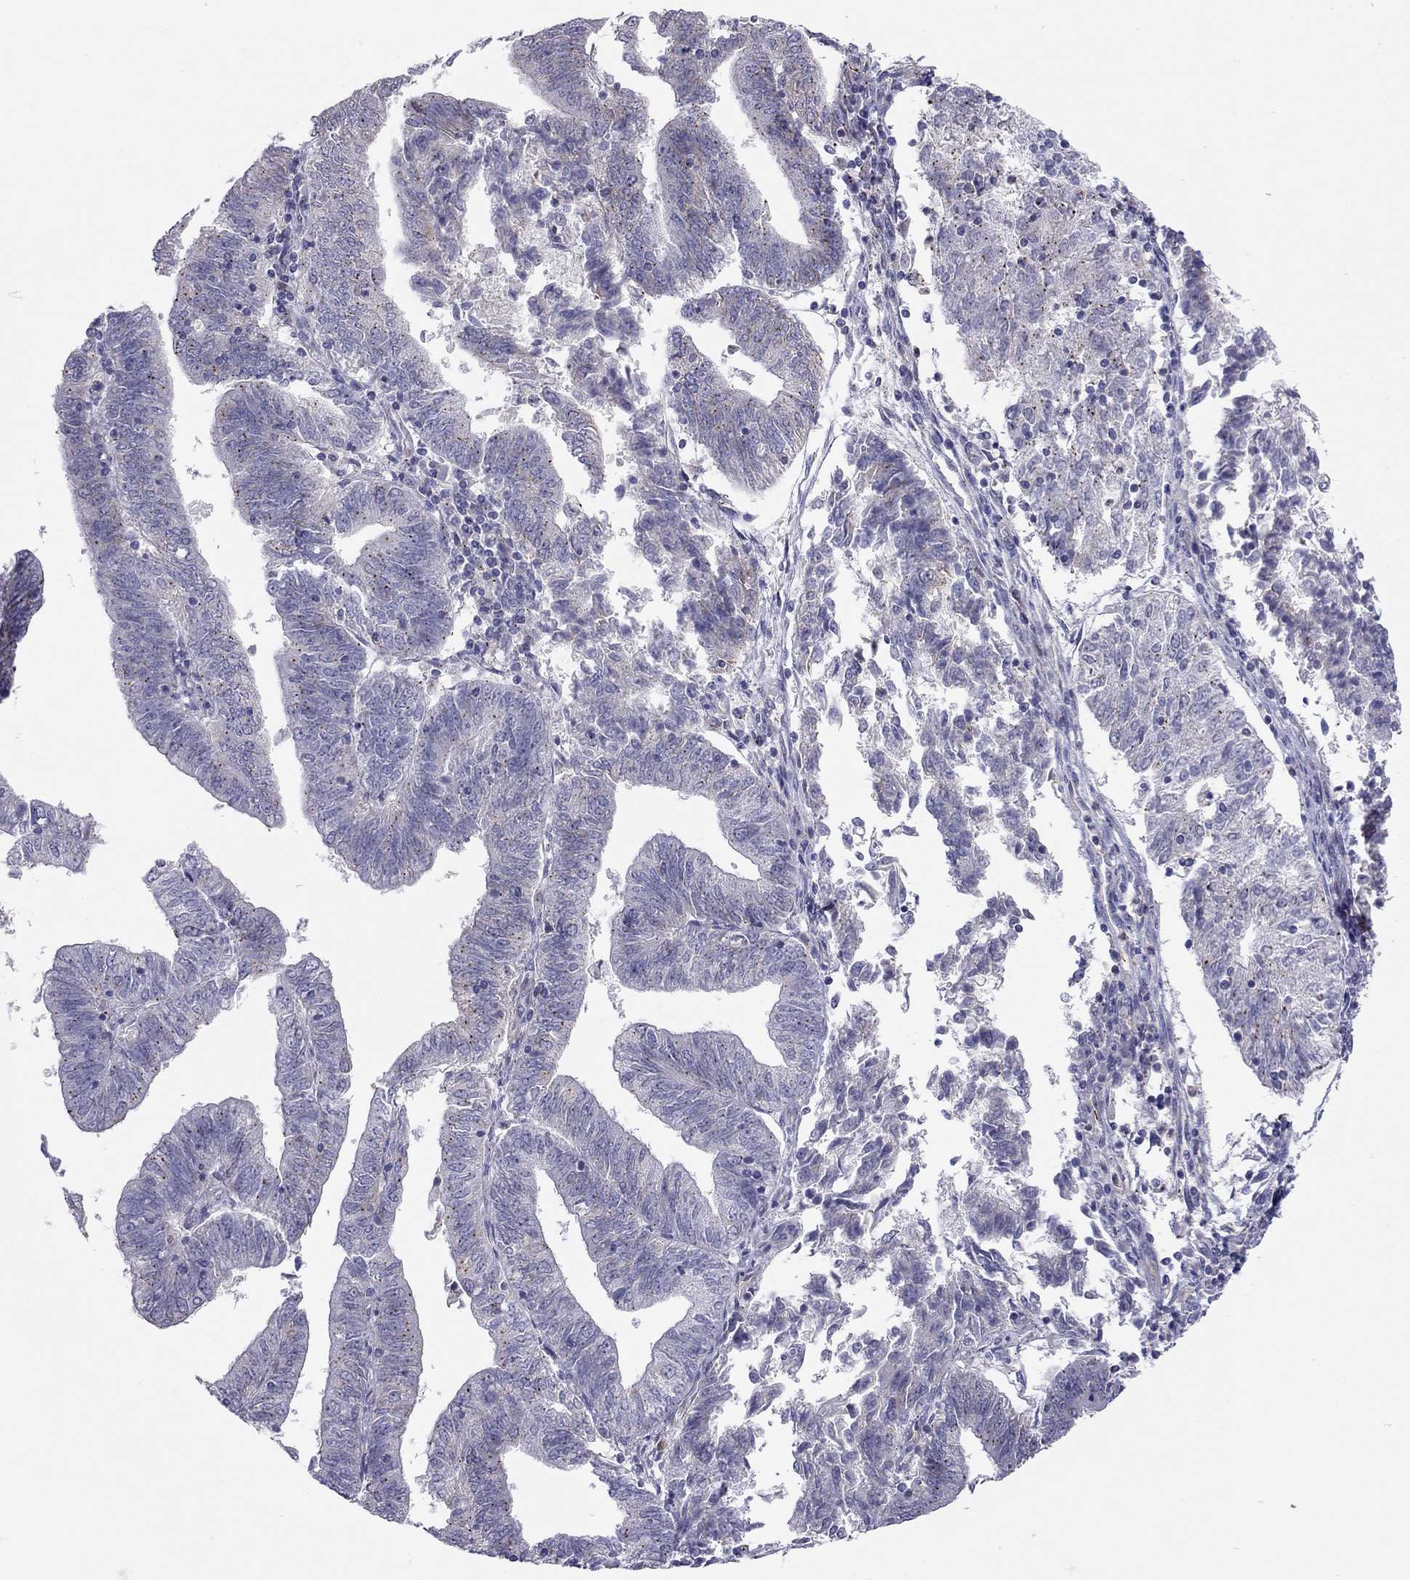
{"staining": {"intensity": "negative", "quantity": "none", "location": "none"}, "tissue": "endometrial cancer", "cell_type": "Tumor cells", "image_type": "cancer", "snomed": [{"axis": "morphology", "description": "Adenocarcinoma, NOS"}, {"axis": "topography", "description": "Endometrium"}], "caption": "Histopathology image shows no protein expression in tumor cells of endometrial cancer (adenocarcinoma) tissue.", "gene": "FRMD1", "patient": {"sex": "female", "age": 82}}